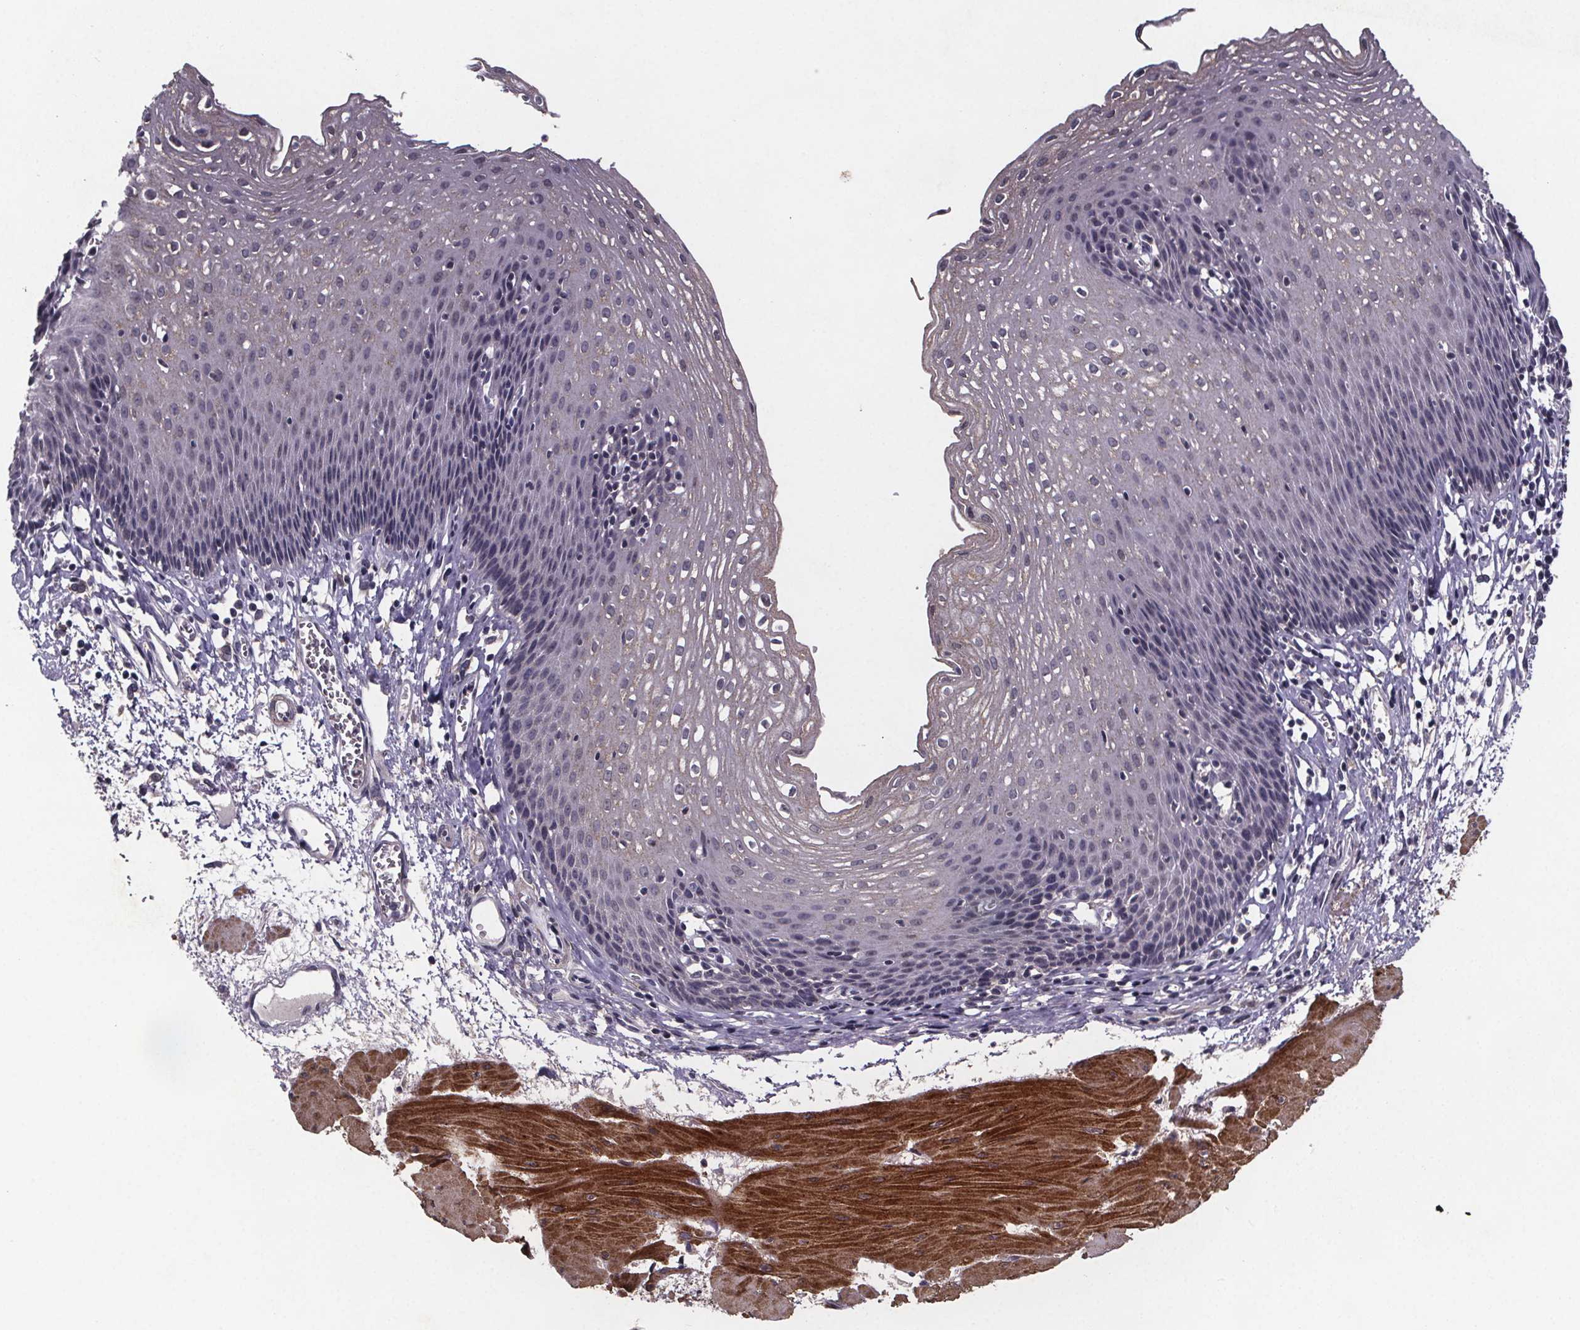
{"staining": {"intensity": "weak", "quantity": "<25%", "location": "cytoplasmic/membranous"}, "tissue": "esophagus", "cell_type": "Squamous epithelial cells", "image_type": "normal", "snomed": [{"axis": "morphology", "description": "Normal tissue, NOS"}, {"axis": "topography", "description": "Esophagus"}], "caption": "IHC of unremarkable esophagus reveals no positivity in squamous epithelial cells.", "gene": "PALLD", "patient": {"sex": "female", "age": 64}}